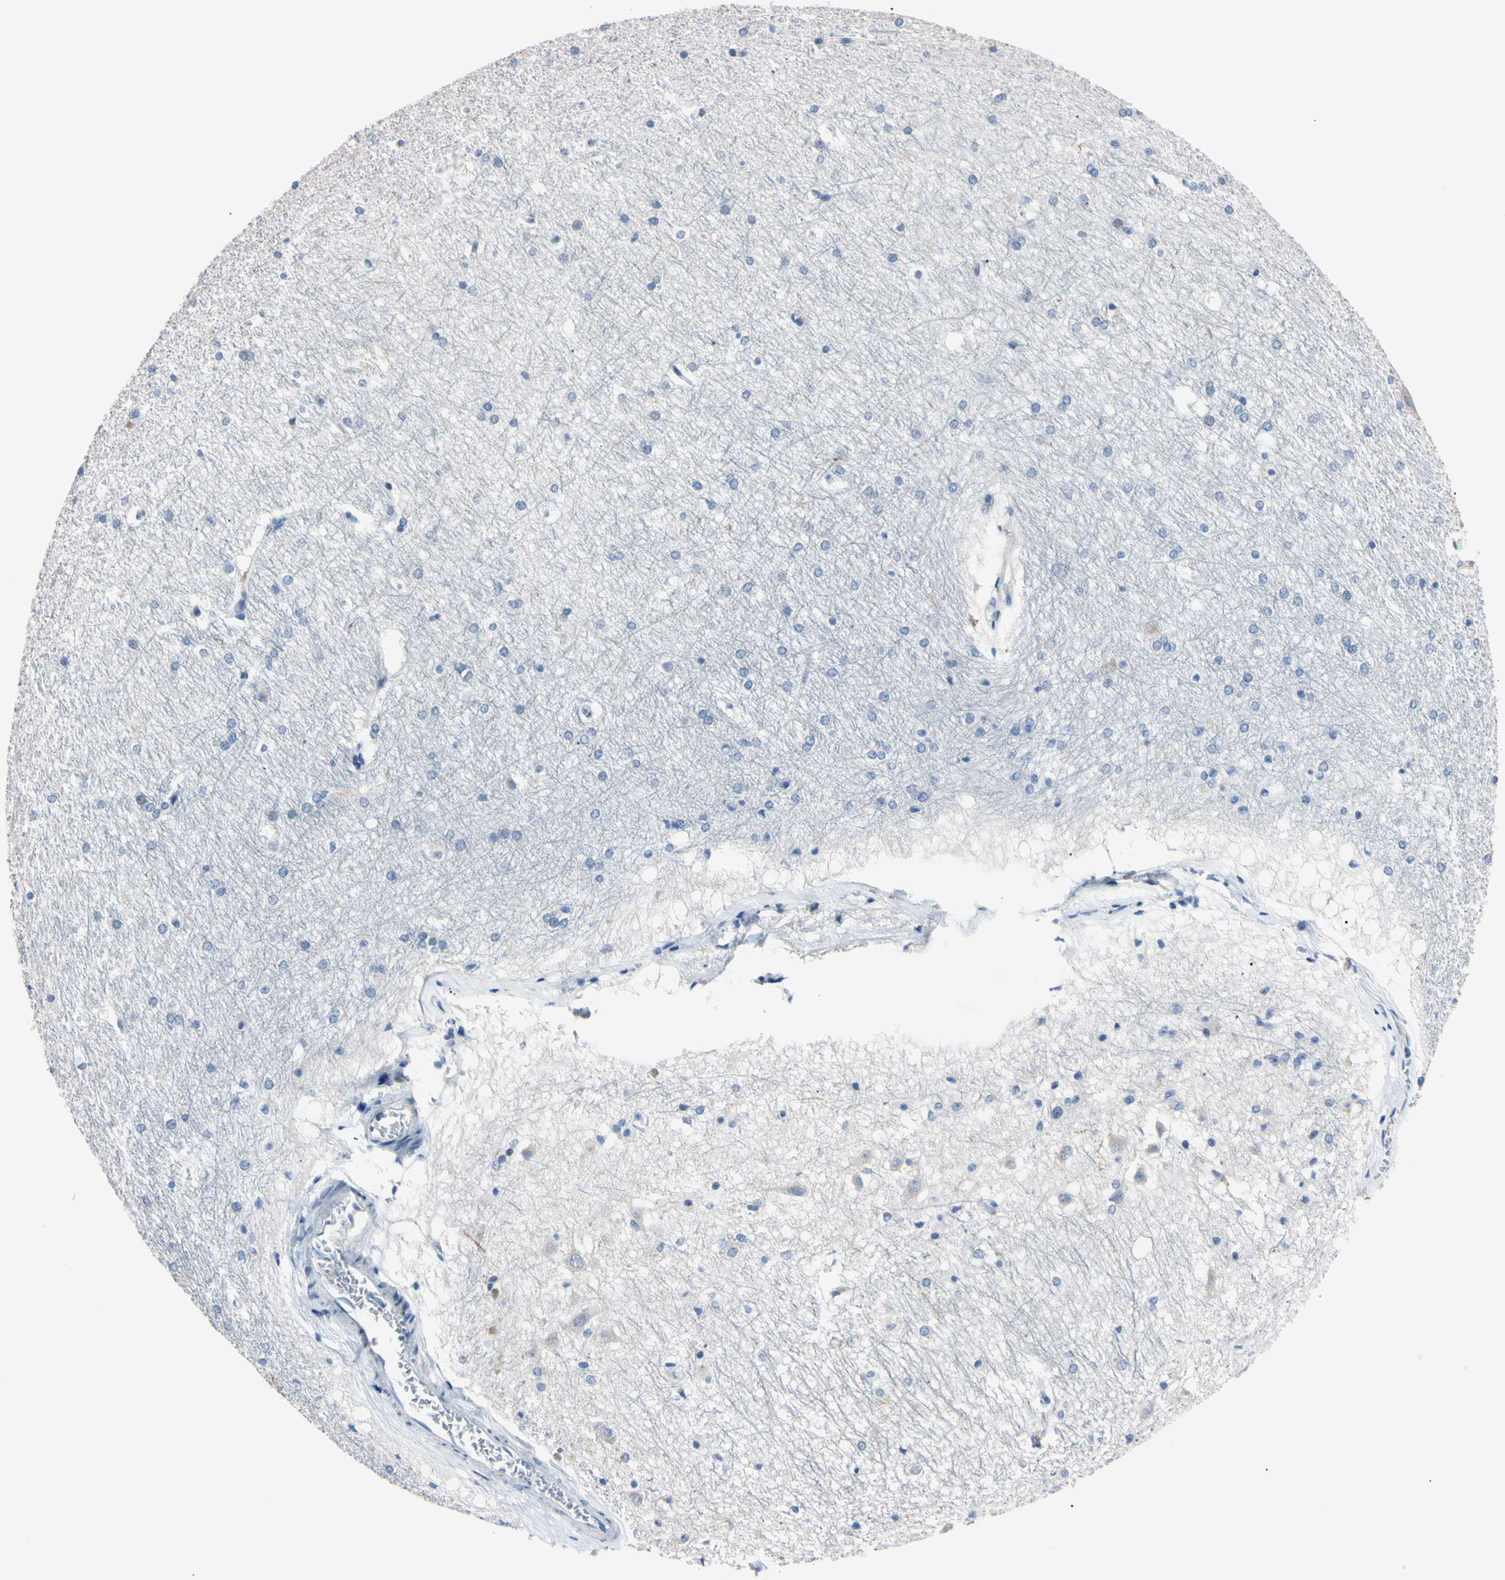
{"staining": {"intensity": "negative", "quantity": "none", "location": "none"}, "tissue": "hippocampus", "cell_type": "Glial cells", "image_type": "normal", "snomed": [{"axis": "morphology", "description": "Normal tissue, NOS"}, {"axis": "topography", "description": "Hippocampus"}], "caption": "Protein analysis of benign hippocampus reveals no significant staining in glial cells. (Brightfield microscopy of DAB IHC at high magnification).", "gene": "PNKD", "patient": {"sex": "female", "age": 19}}